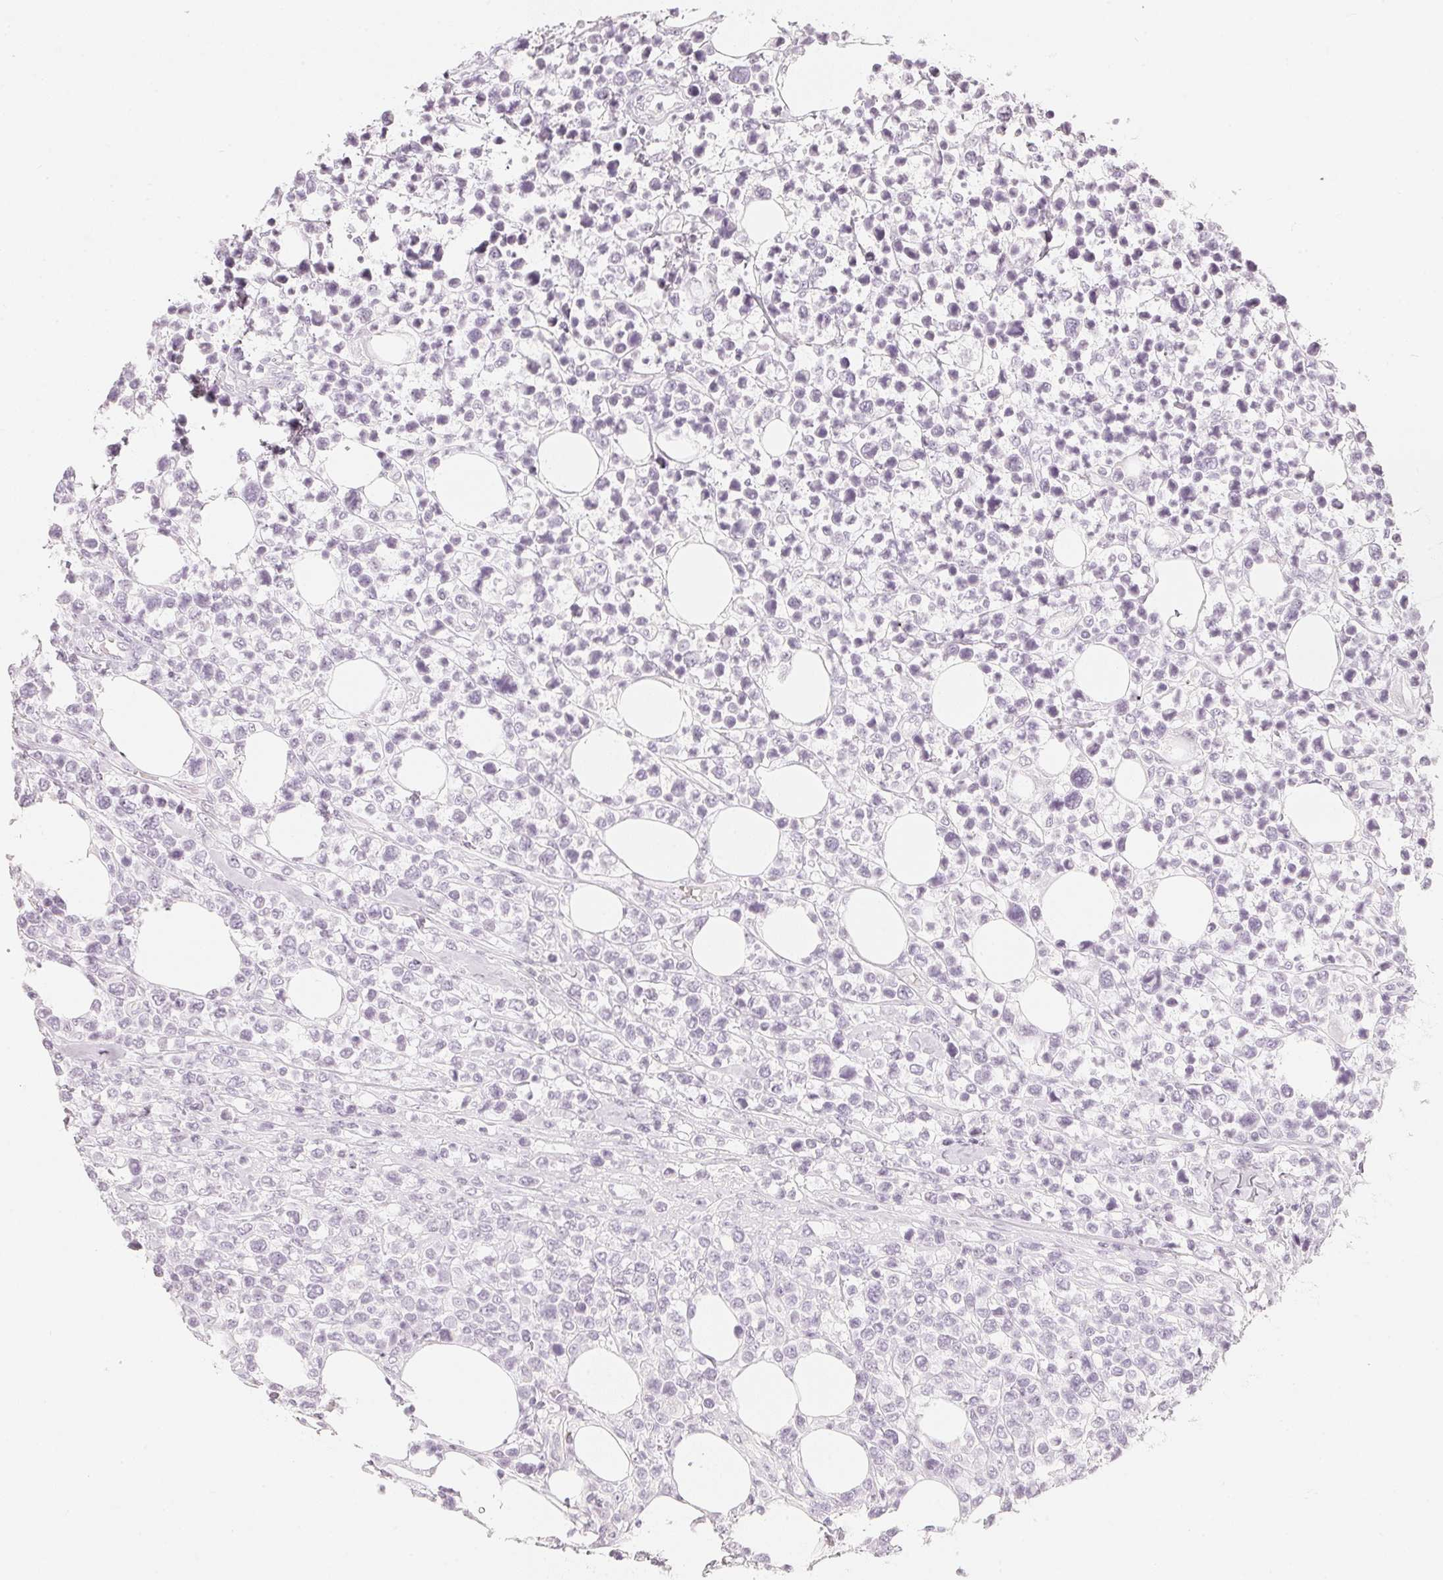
{"staining": {"intensity": "negative", "quantity": "none", "location": "none"}, "tissue": "lymphoma", "cell_type": "Tumor cells", "image_type": "cancer", "snomed": [{"axis": "morphology", "description": "Malignant lymphoma, non-Hodgkin's type, High grade"}, {"axis": "topography", "description": "Soft tissue"}], "caption": "Tumor cells are negative for brown protein staining in malignant lymphoma, non-Hodgkin's type (high-grade).", "gene": "SLC22A8", "patient": {"sex": "female", "age": 56}}